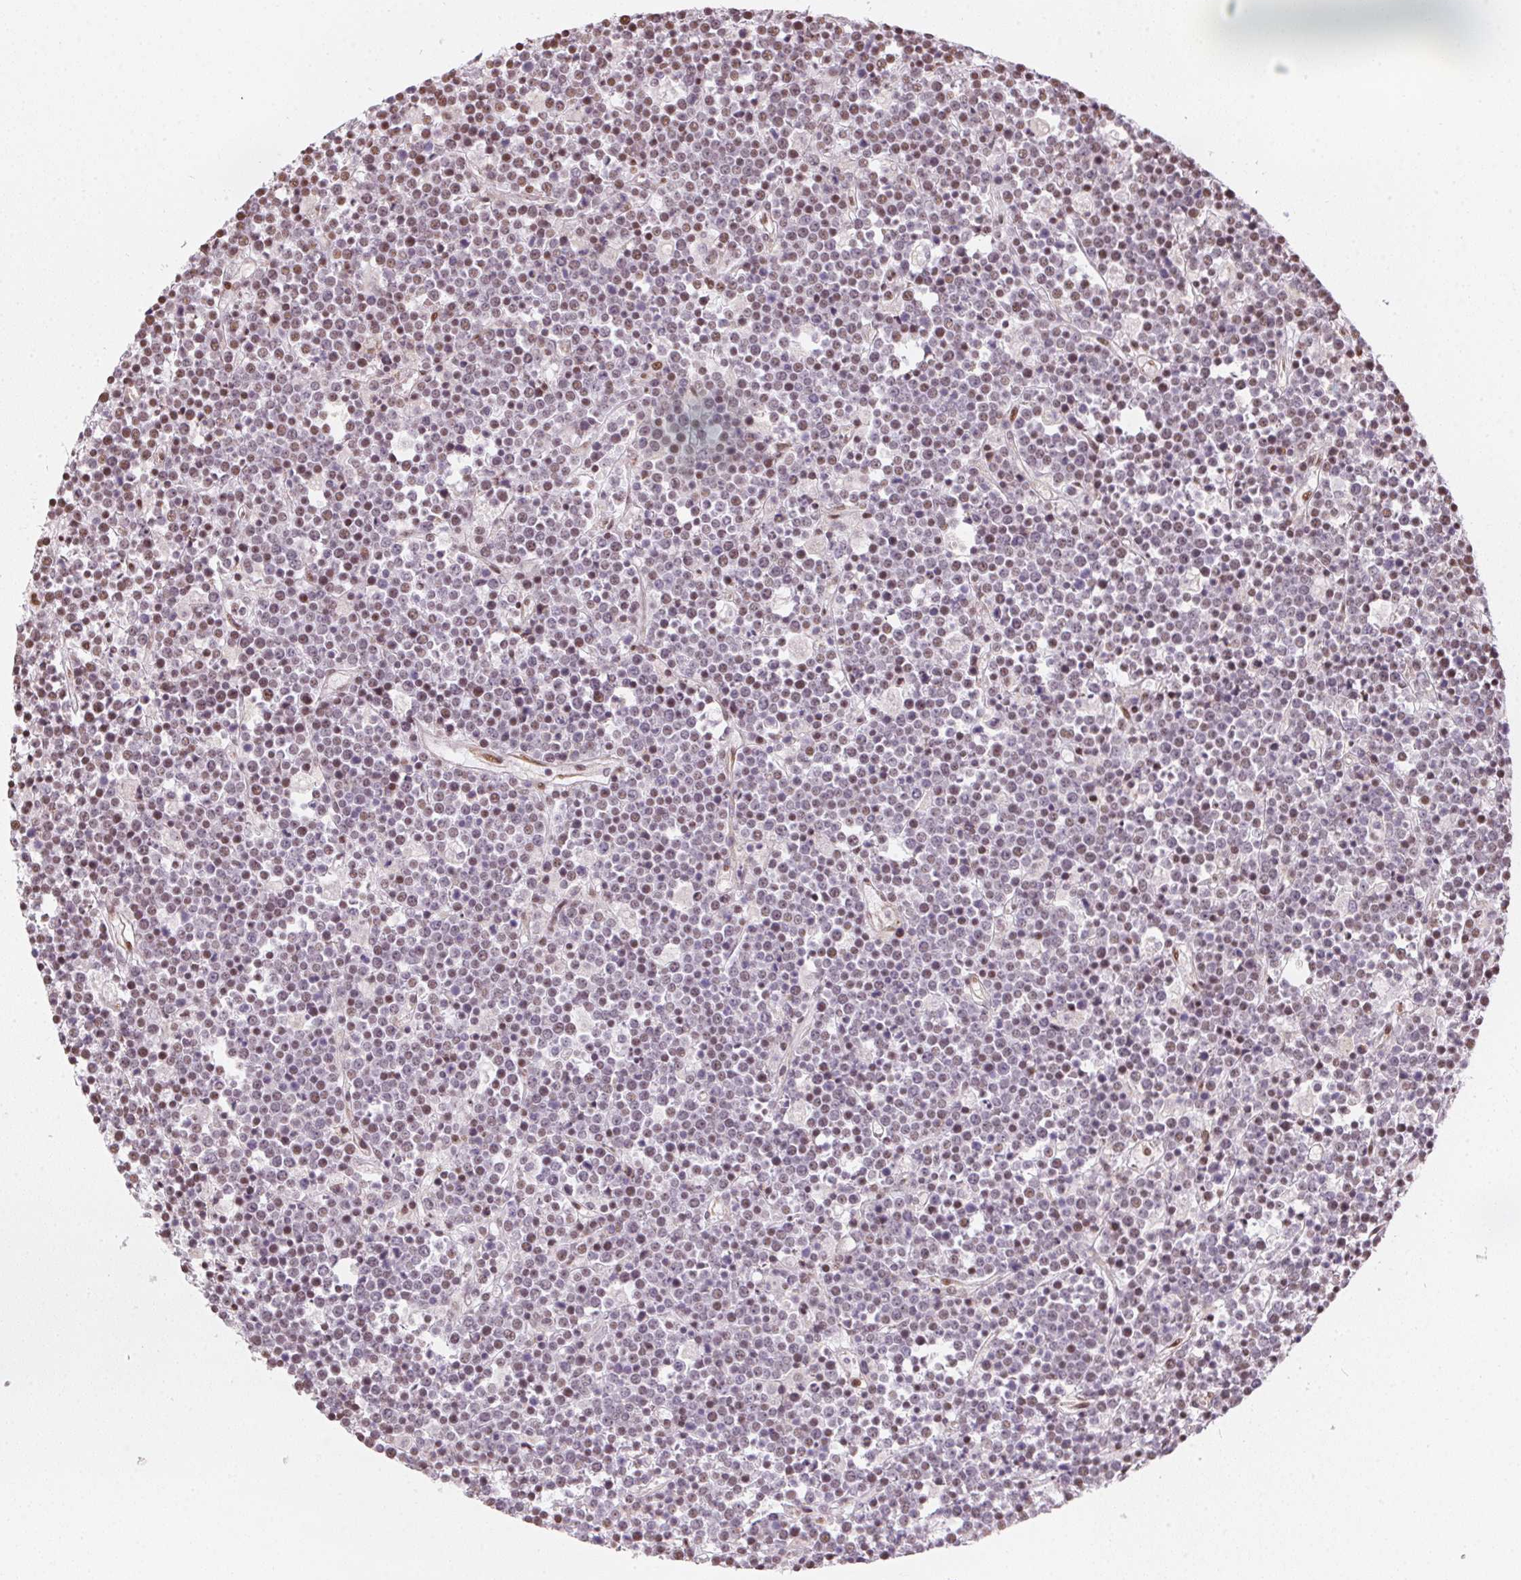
{"staining": {"intensity": "weak", "quantity": "<25%", "location": "nuclear"}, "tissue": "lymphoma", "cell_type": "Tumor cells", "image_type": "cancer", "snomed": [{"axis": "morphology", "description": "Malignant lymphoma, non-Hodgkin's type, High grade"}, {"axis": "topography", "description": "Ovary"}], "caption": "This is a image of immunohistochemistry staining of malignant lymphoma, non-Hodgkin's type (high-grade), which shows no expression in tumor cells. (DAB (3,3'-diaminobenzidine) immunohistochemistry visualized using brightfield microscopy, high magnification).", "gene": "KAT6A", "patient": {"sex": "female", "age": 56}}